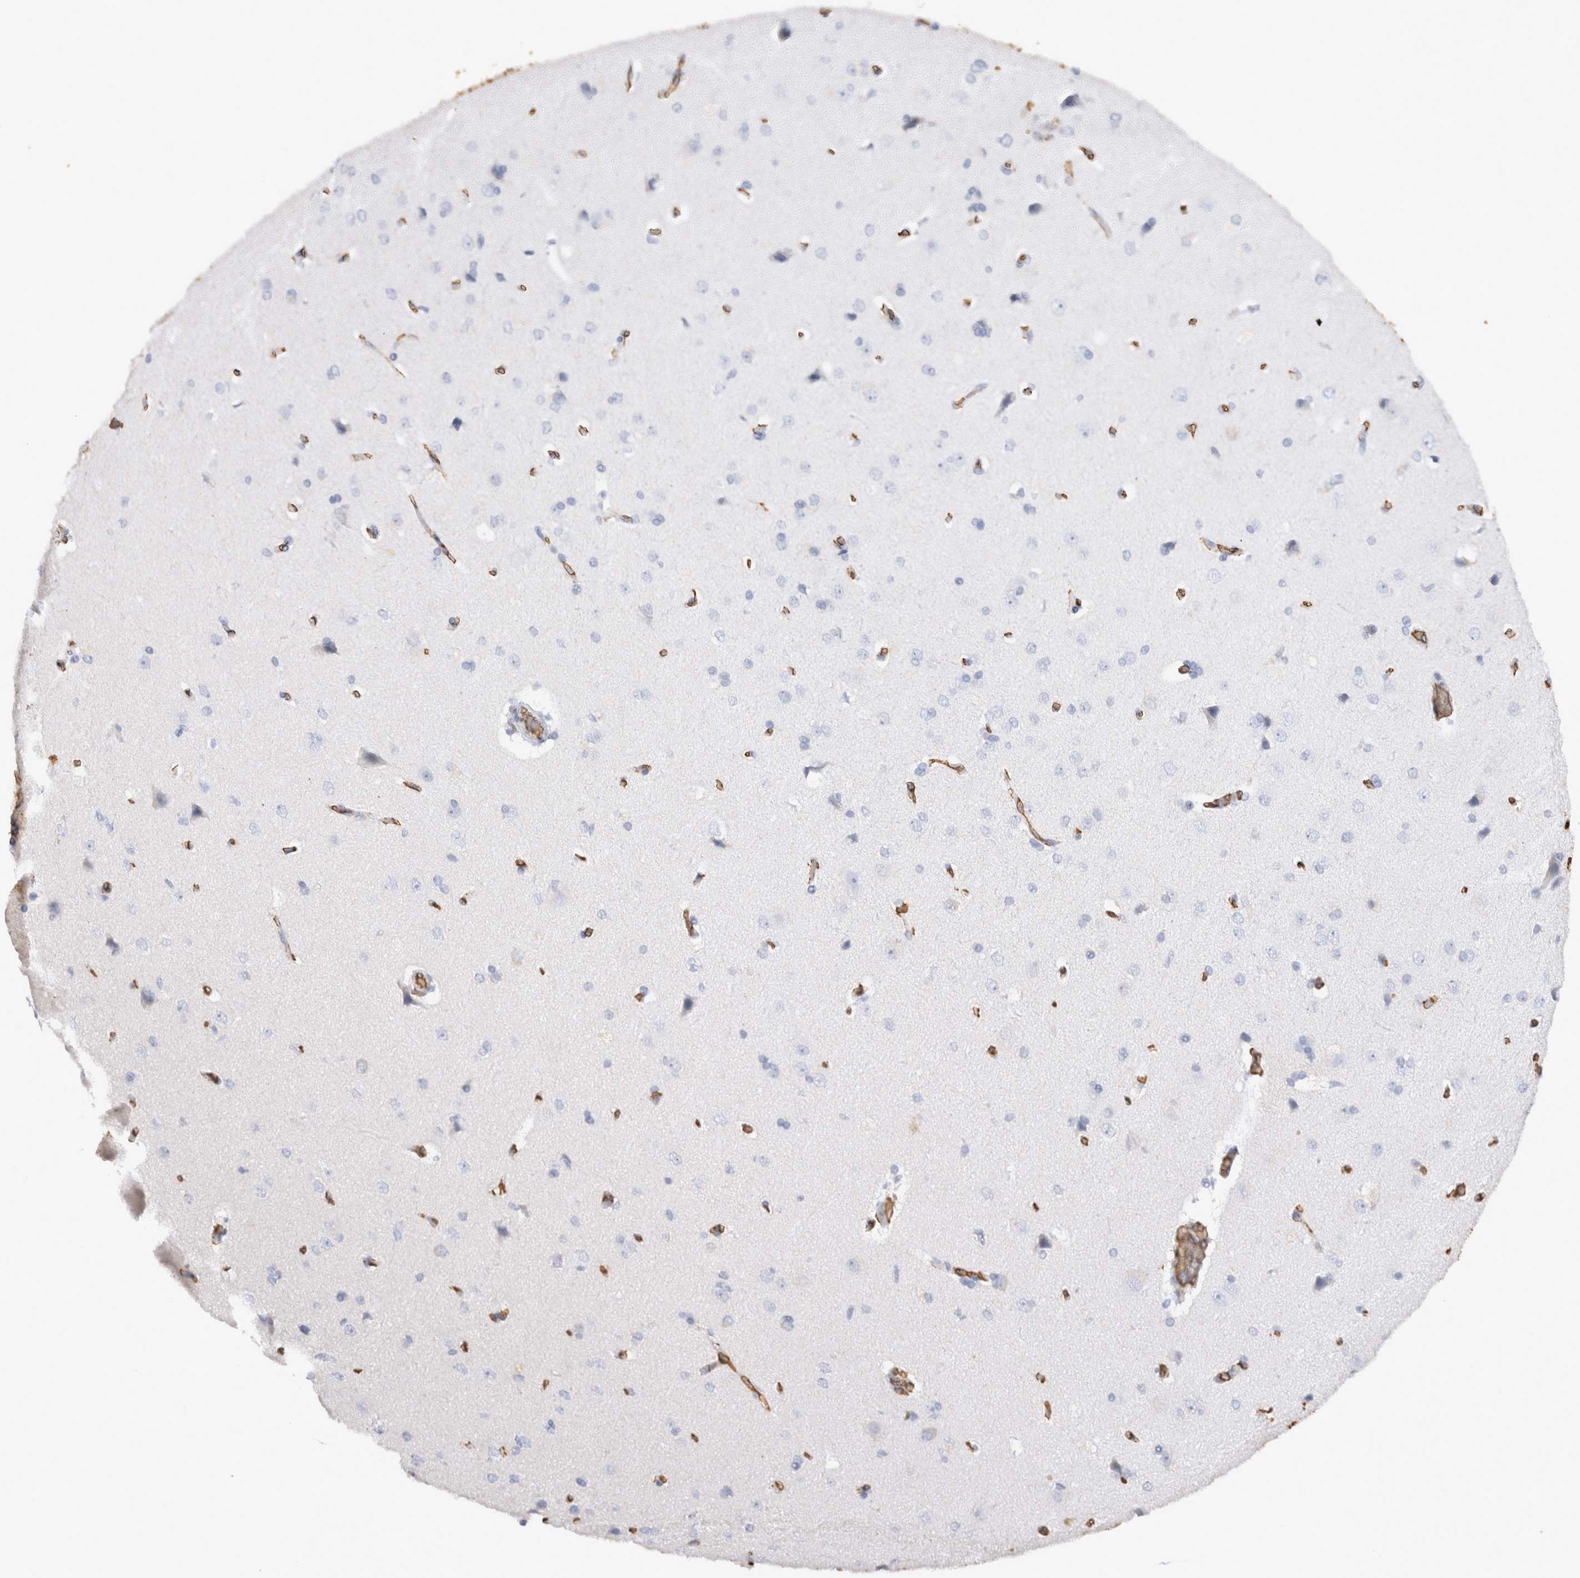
{"staining": {"intensity": "strong", "quantity": ">75%", "location": "cytoplasmic/membranous"}, "tissue": "cerebral cortex", "cell_type": "Endothelial cells", "image_type": "normal", "snomed": [{"axis": "morphology", "description": "Normal tissue, NOS"}, {"axis": "topography", "description": "Cerebral cortex"}], "caption": "Immunohistochemistry of normal cerebral cortex shows high levels of strong cytoplasmic/membranous expression in approximately >75% of endothelial cells.", "gene": "IL17RC", "patient": {"sex": "male", "age": 62}}